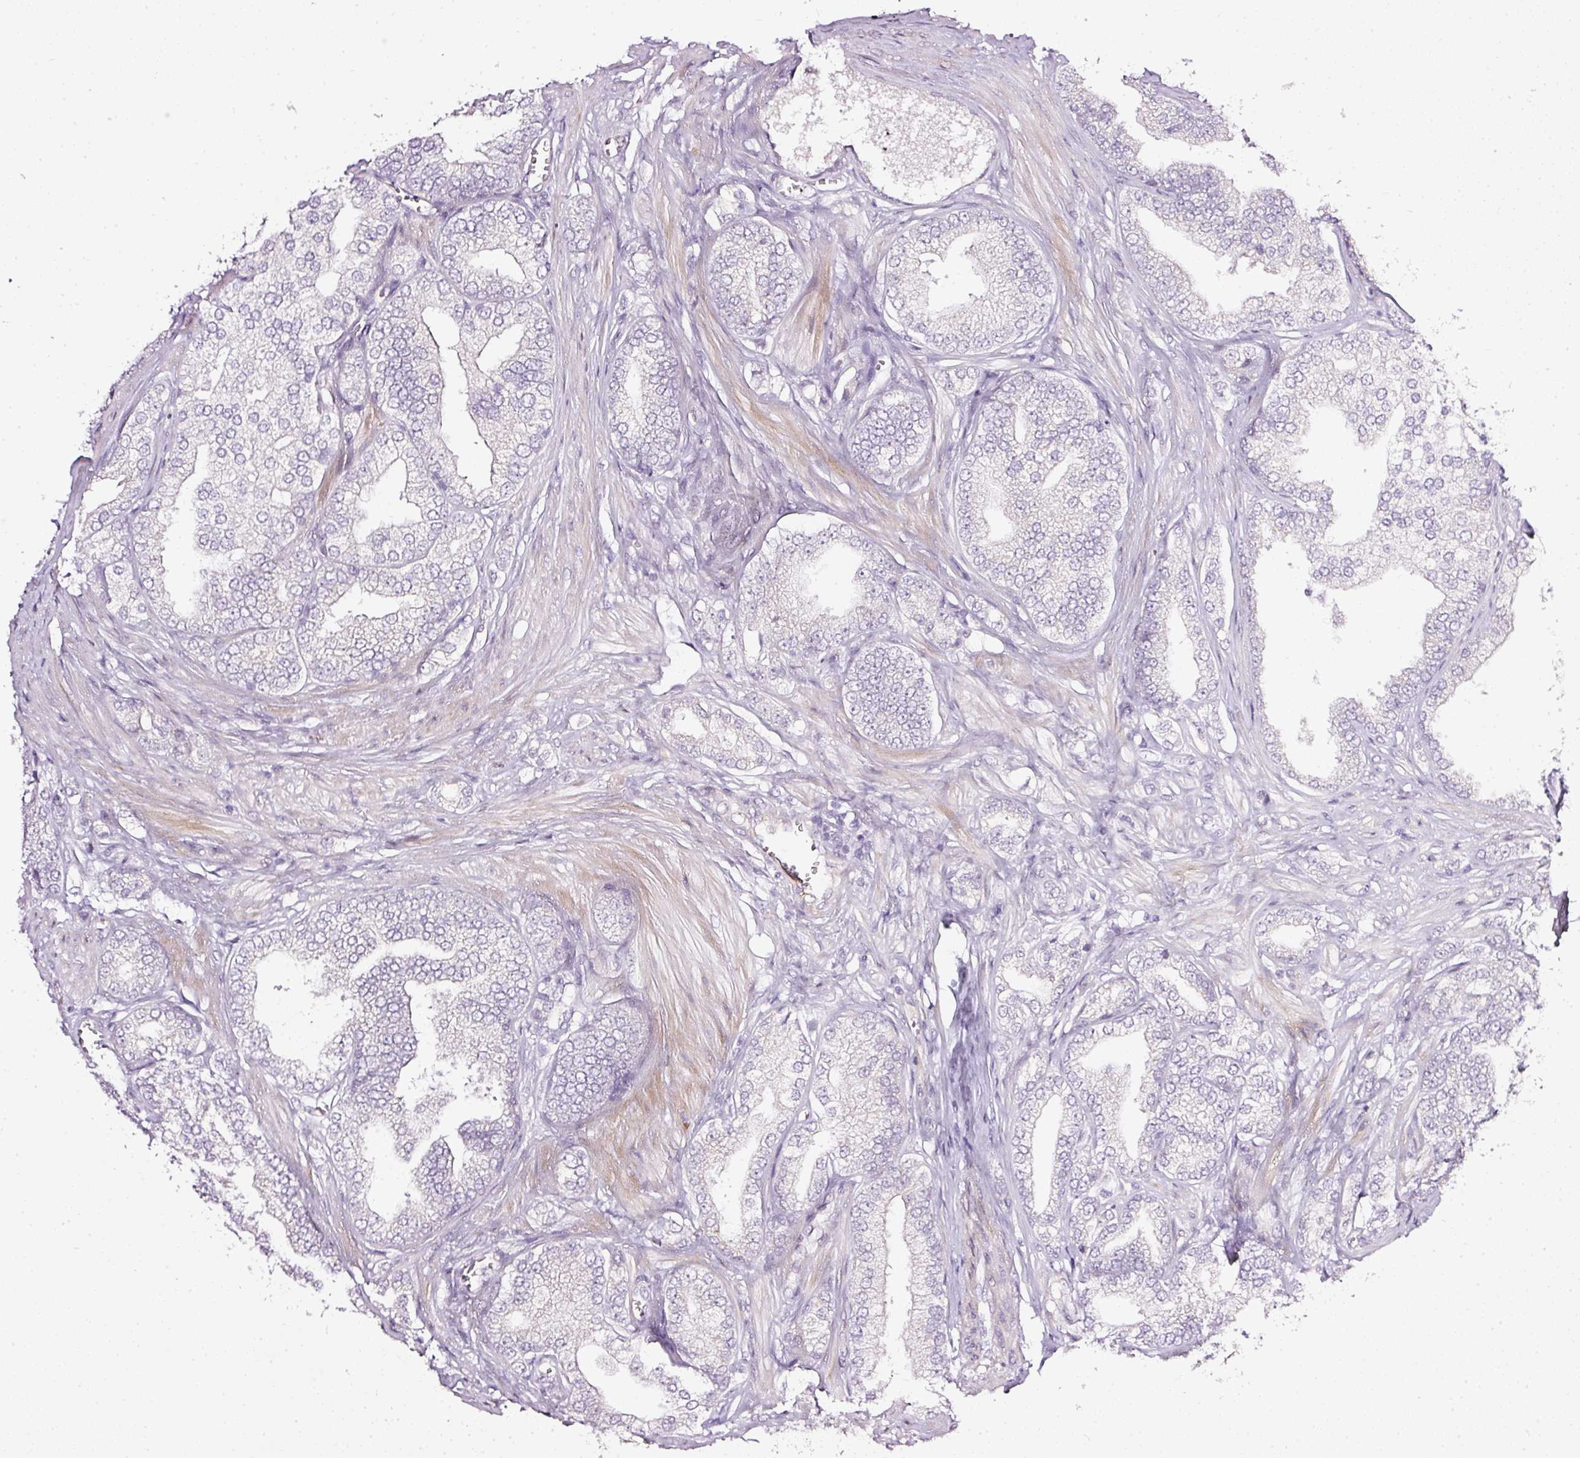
{"staining": {"intensity": "negative", "quantity": "none", "location": "none"}, "tissue": "prostate cancer", "cell_type": "Tumor cells", "image_type": "cancer", "snomed": [{"axis": "morphology", "description": "Adenocarcinoma, High grade"}, {"axis": "topography", "description": "Prostate"}], "caption": "Tumor cells are negative for brown protein staining in prostate cancer.", "gene": "NRDE2", "patient": {"sex": "male", "age": 50}}